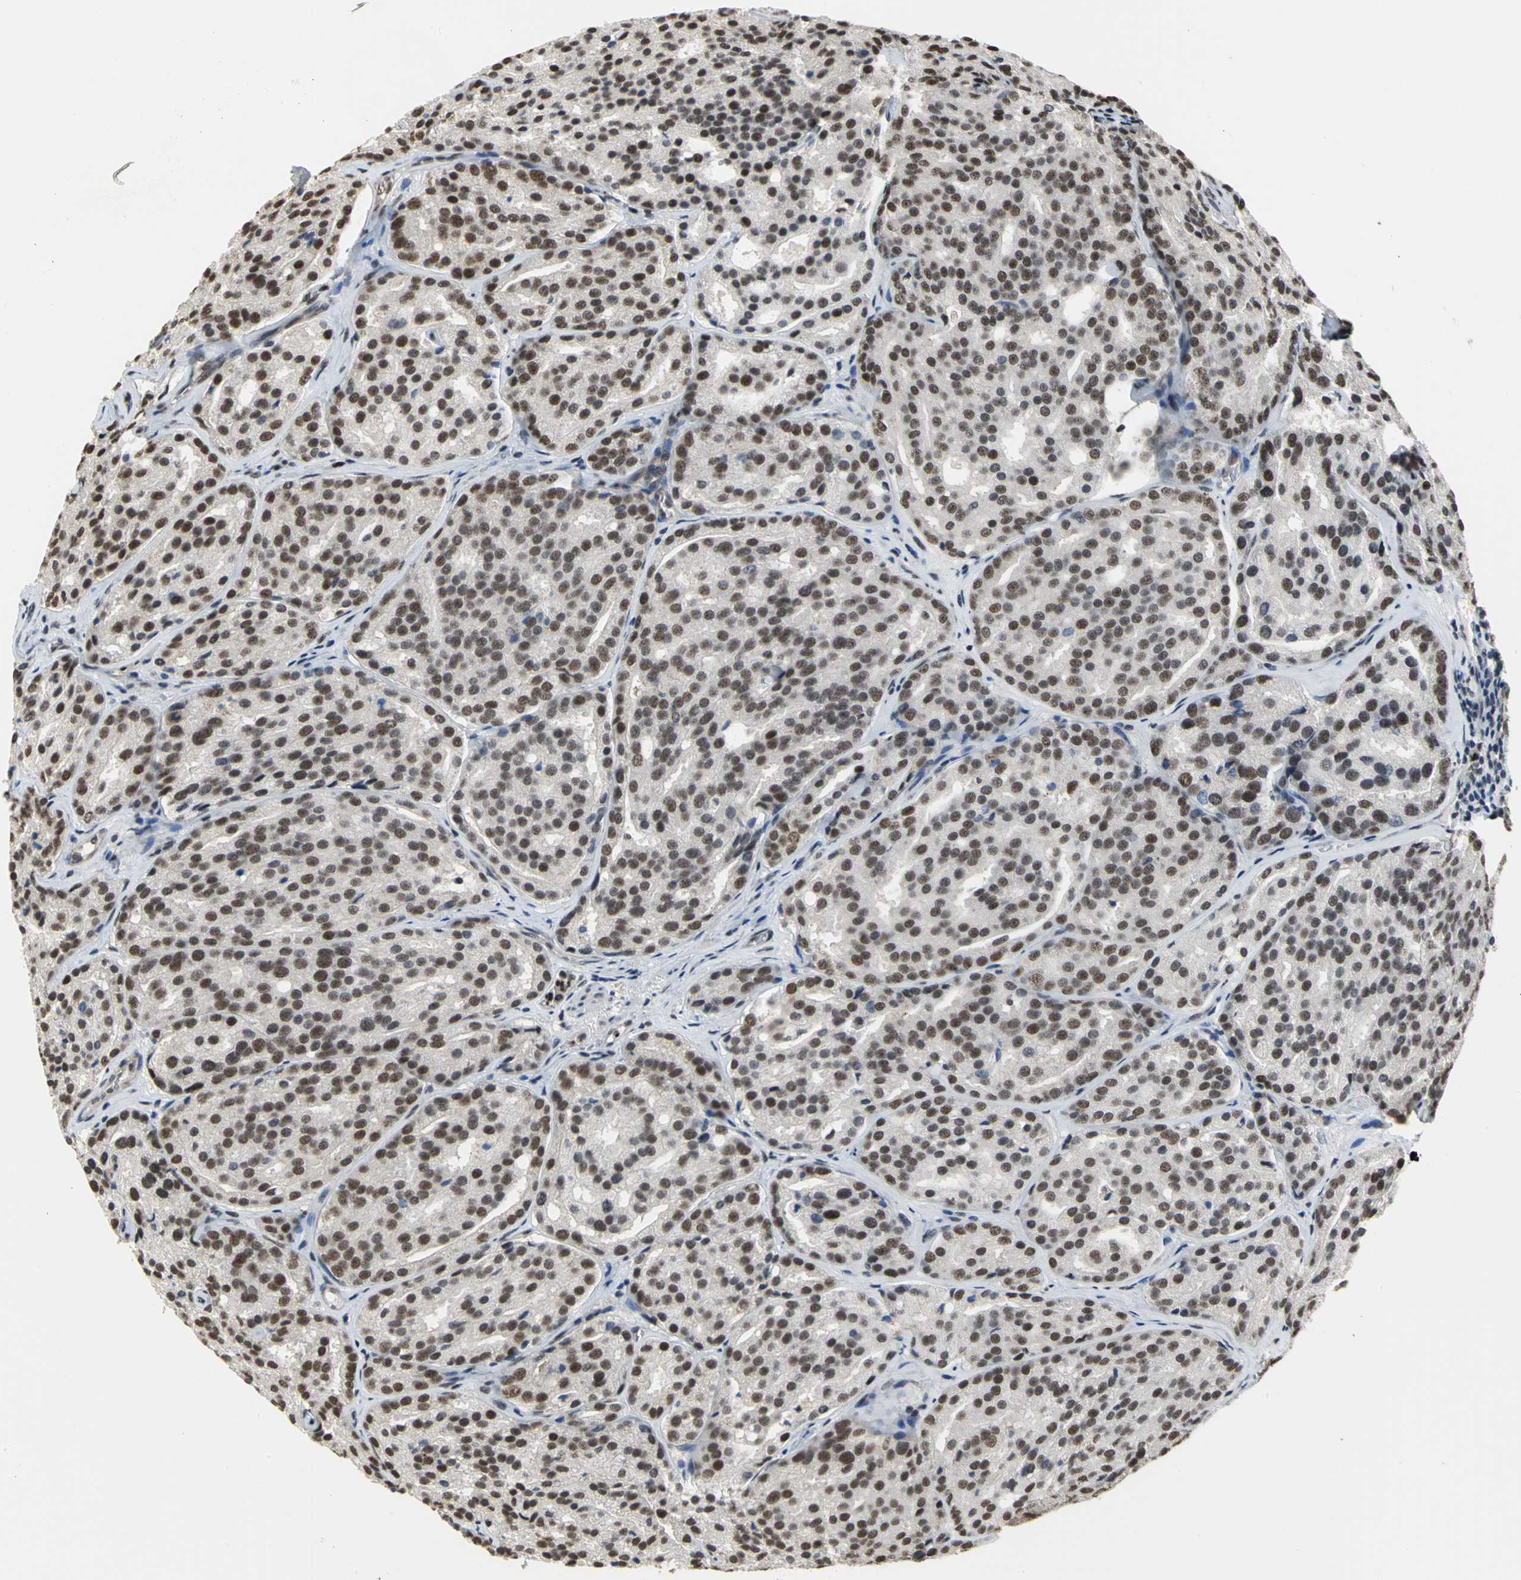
{"staining": {"intensity": "strong", "quantity": ">75%", "location": "nuclear"}, "tissue": "prostate cancer", "cell_type": "Tumor cells", "image_type": "cancer", "snomed": [{"axis": "morphology", "description": "Adenocarcinoma, High grade"}, {"axis": "topography", "description": "Prostate"}], "caption": "Prostate high-grade adenocarcinoma stained for a protein (brown) displays strong nuclear positive positivity in about >75% of tumor cells.", "gene": "CCDC88C", "patient": {"sex": "male", "age": 64}}